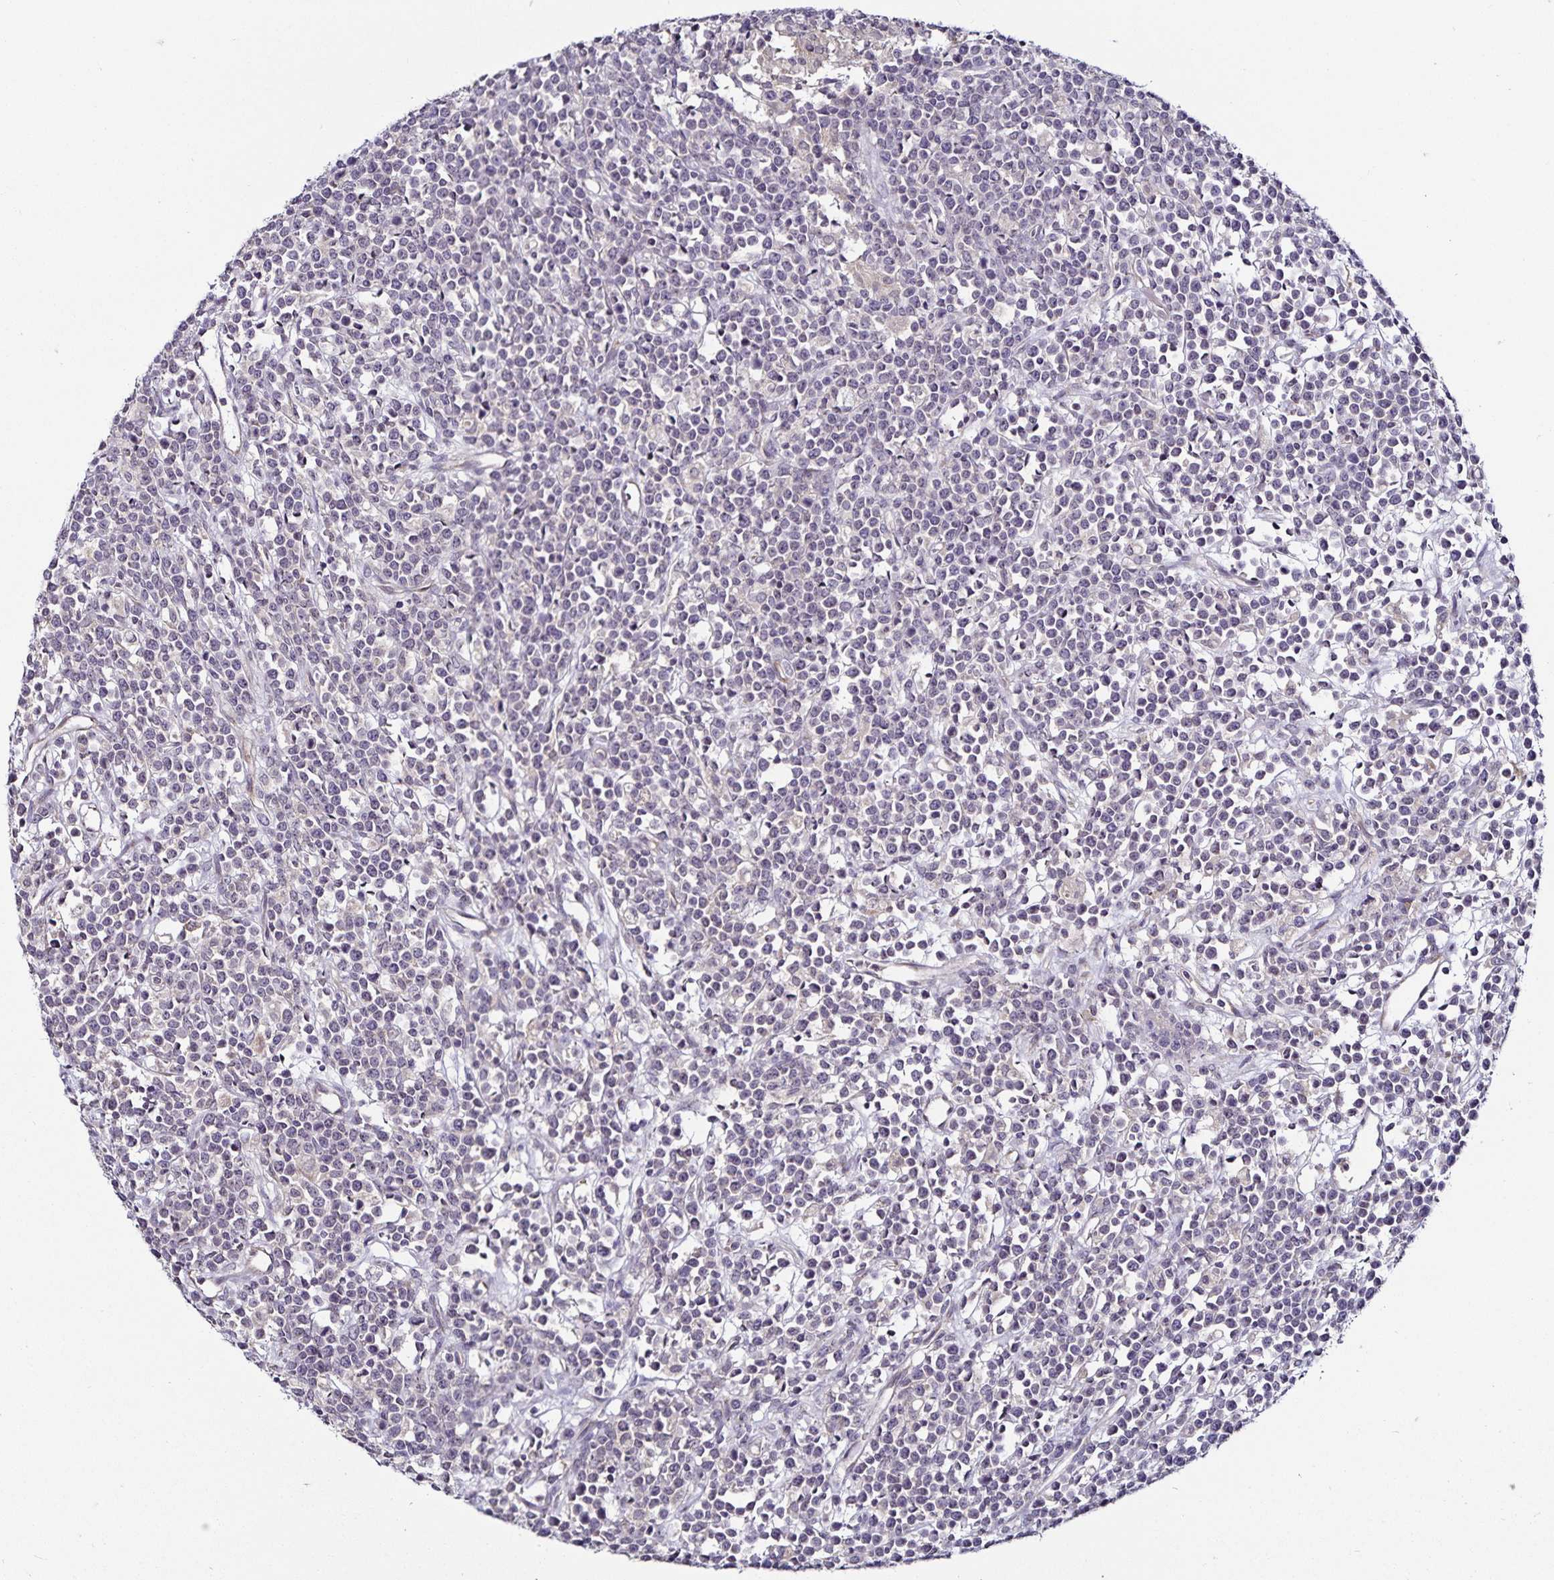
{"staining": {"intensity": "negative", "quantity": "none", "location": "none"}, "tissue": "lymphoma", "cell_type": "Tumor cells", "image_type": "cancer", "snomed": [{"axis": "morphology", "description": "Malignant lymphoma, non-Hodgkin's type, High grade"}, {"axis": "topography", "description": "Ovary"}], "caption": "Photomicrograph shows no significant protein positivity in tumor cells of lymphoma.", "gene": "ACSL5", "patient": {"sex": "female", "age": 56}}